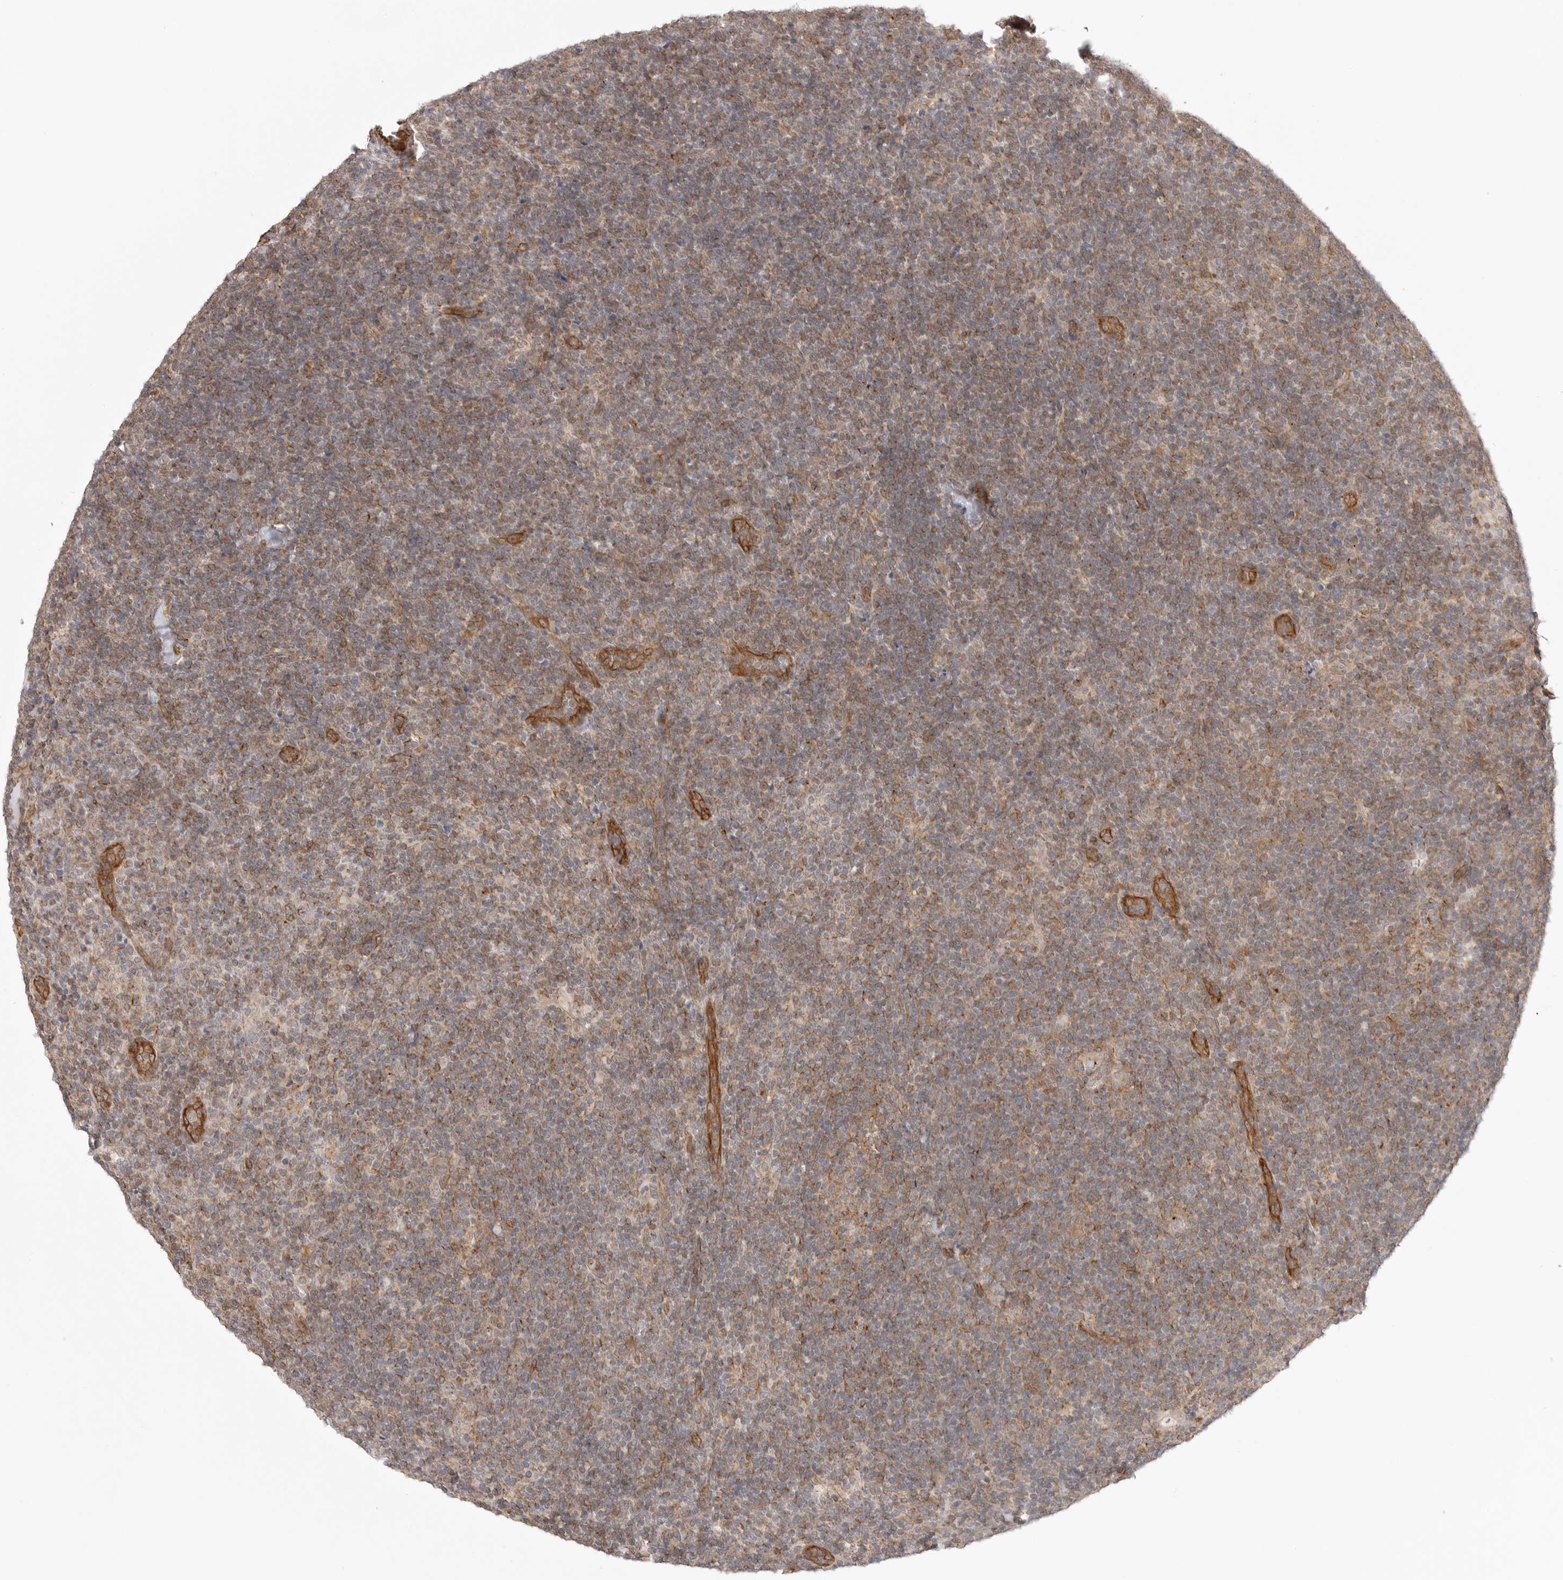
{"staining": {"intensity": "negative", "quantity": "none", "location": "none"}, "tissue": "lymphoma", "cell_type": "Tumor cells", "image_type": "cancer", "snomed": [{"axis": "morphology", "description": "Hodgkin's disease, NOS"}, {"axis": "topography", "description": "Lymph node"}], "caption": "This is an IHC micrograph of human Hodgkin's disease. There is no positivity in tumor cells.", "gene": "ATOH7", "patient": {"sex": "female", "age": 57}}